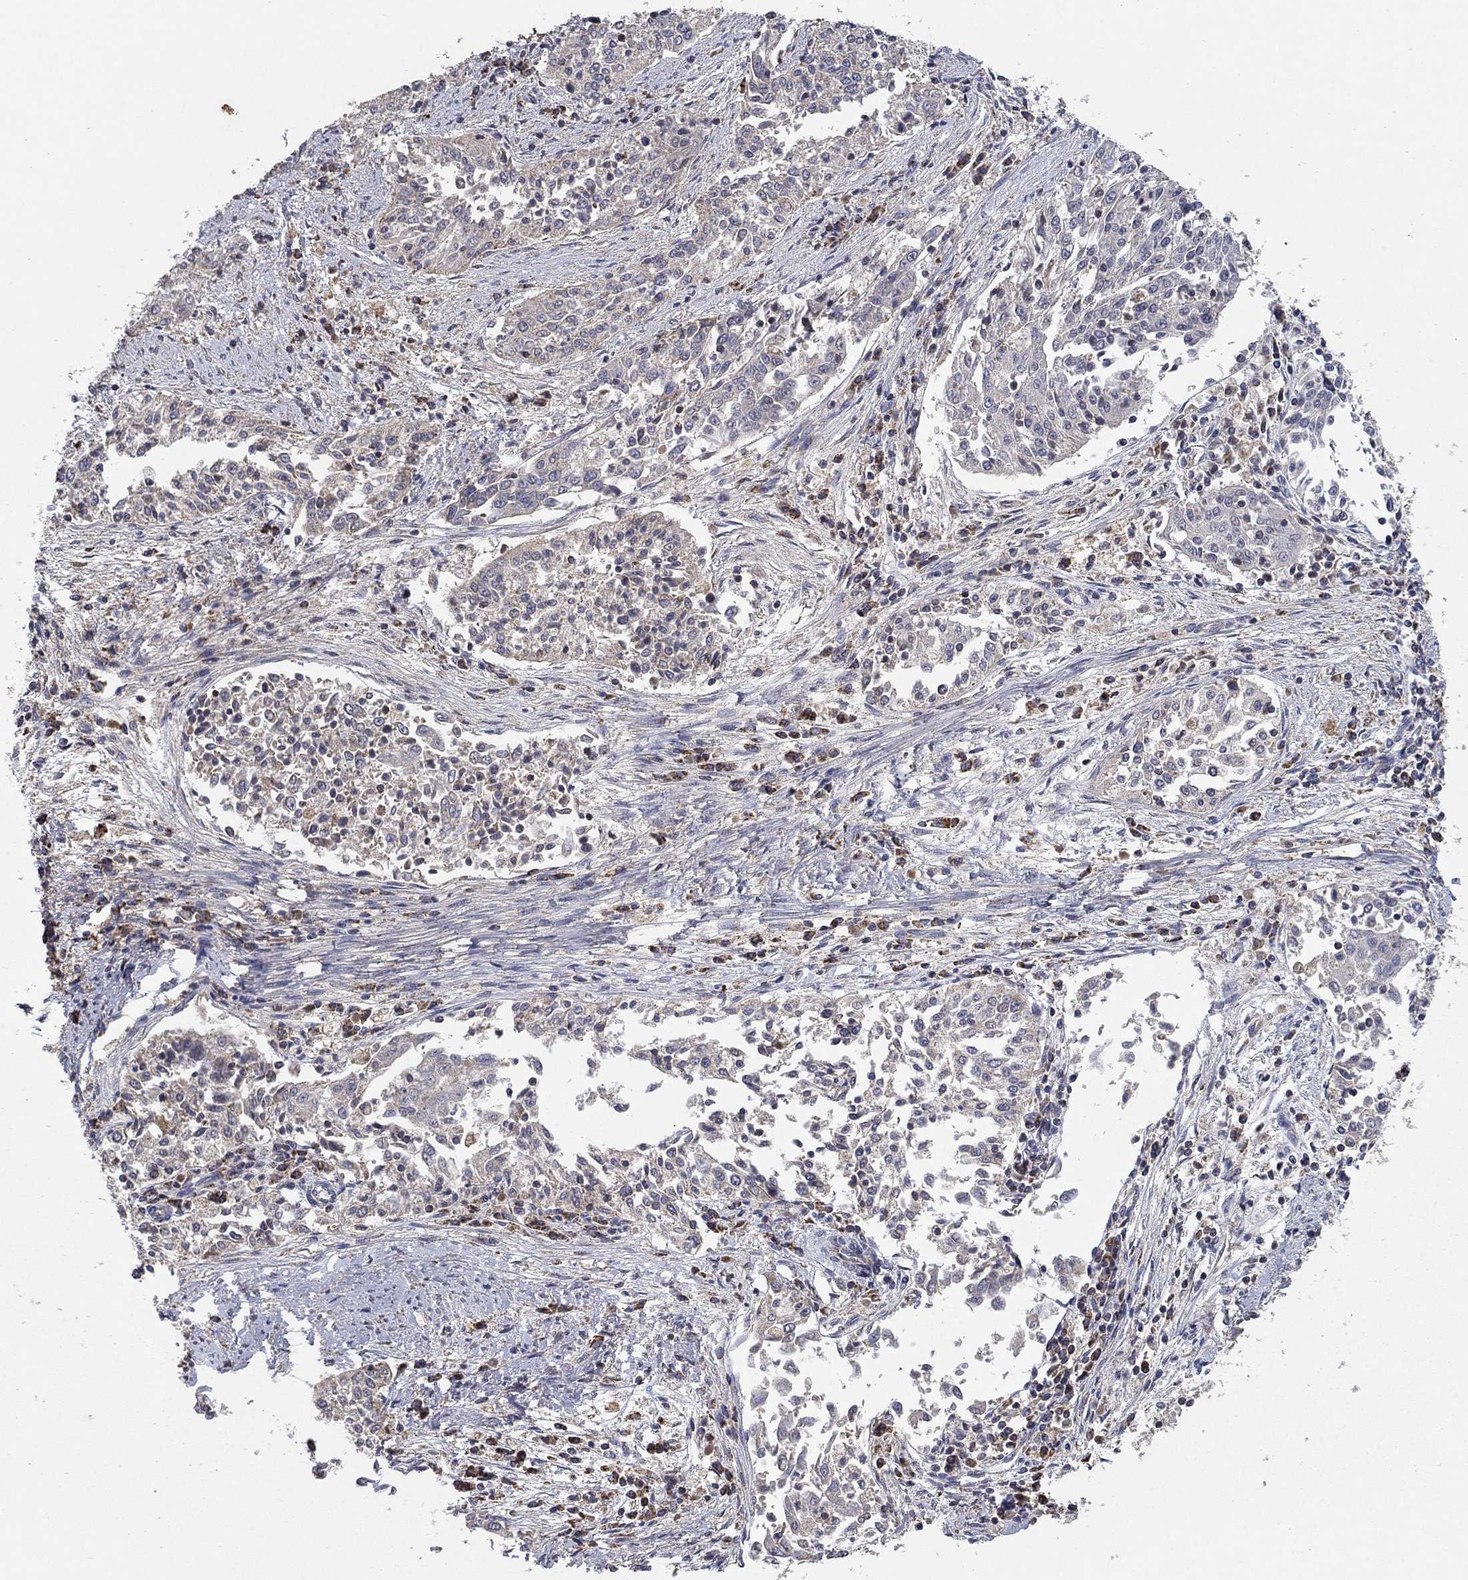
{"staining": {"intensity": "weak", "quantity": "25%-75%", "location": "cytoplasmic/membranous"}, "tissue": "cervical cancer", "cell_type": "Tumor cells", "image_type": "cancer", "snomed": [{"axis": "morphology", "description": "Squamous cell carcinoma, NOS"}, {"axis": "topography", "description": "Cervix"}], "caption": "Immunohistochemical staining of cervical cancer reveals low levels of weak cytoplasmic/membranous positivity in approximately 25%-75% of tumor cells.", "gene": "GPSM1", "patient": {"sex": "female", "age": 41}}